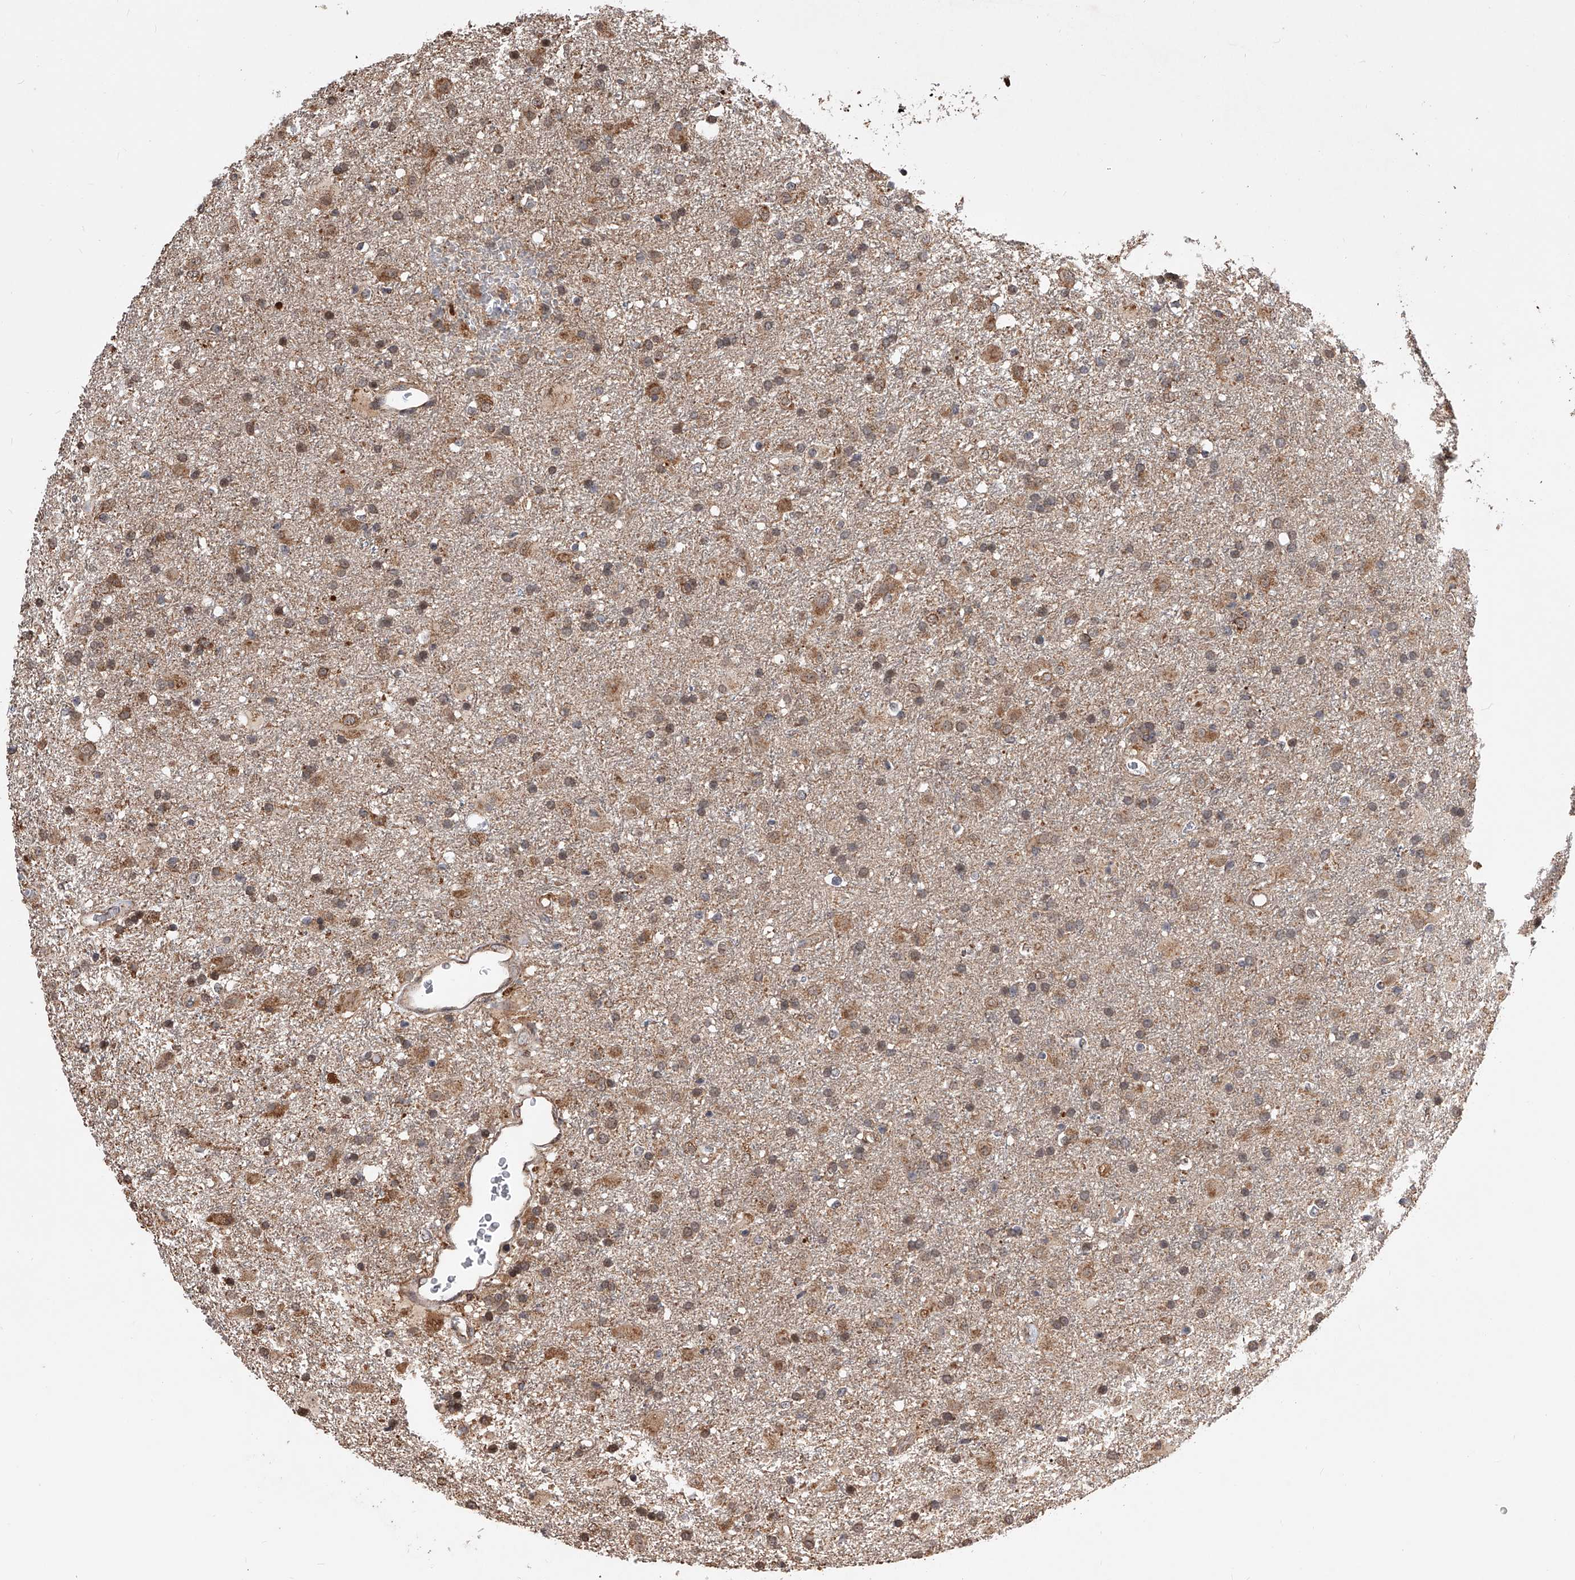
{"staining": {"intensity": "moderate", "quantity": ">75%", "location": "cytoplasmic/membranous"}, "tissue": "glioma", "cell_type": "Tumor cells", "image_type": "cancer", "snomed": [{"axis": "morphology", "description": "Glioma, malignant, Low grade"}, {"axis": "topography", "description": "Brain"}], "caption": "Protein expression analysis of human malignant glioma (low-grade) reveals moderate cytoplasmic/membranous positivity in approximately >75% of tumor cells.", "gene": "GMDS", "patient": {"sex": "male", "age": 65}}